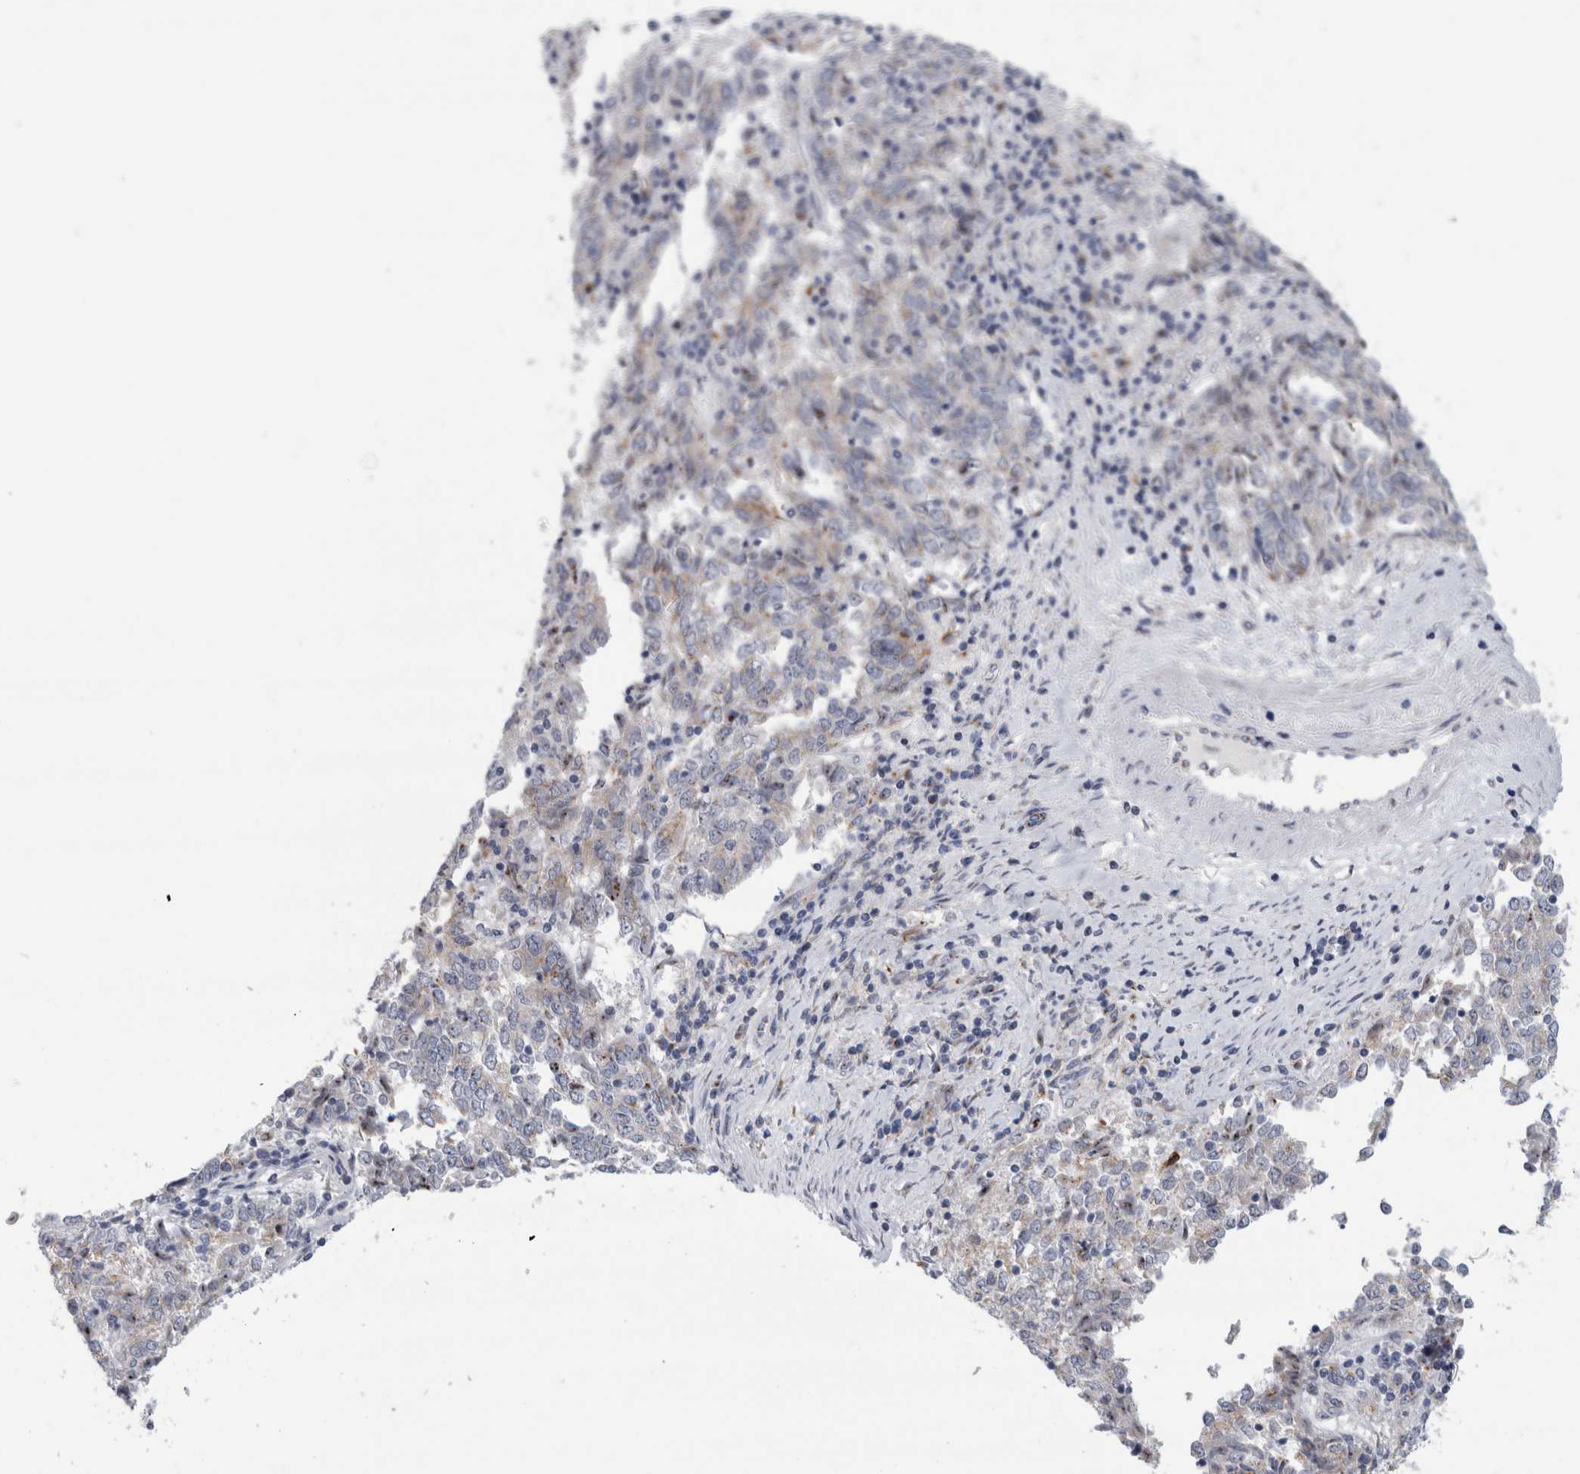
{"staining": {"intensity": "weak", "quantity": "<25%", "location": "cytoplasmic/membranous"}, "tissue": "endometrial cancer", "cell_type": "Tumor cells", "image_type": "cancer", "snomed": [{"axis": "morphology", "description": "Adenocarcinoma, NOS"}, {"axis": "topography", "description": "Endometrium"}], "caption": "Endometrial cancer (adenocarcinoma) was stained to show a protein in brown. There is no significant staining in tumor cells.", "gene": "AKAP9", "patient": {"sex": "female", "age": 80}}